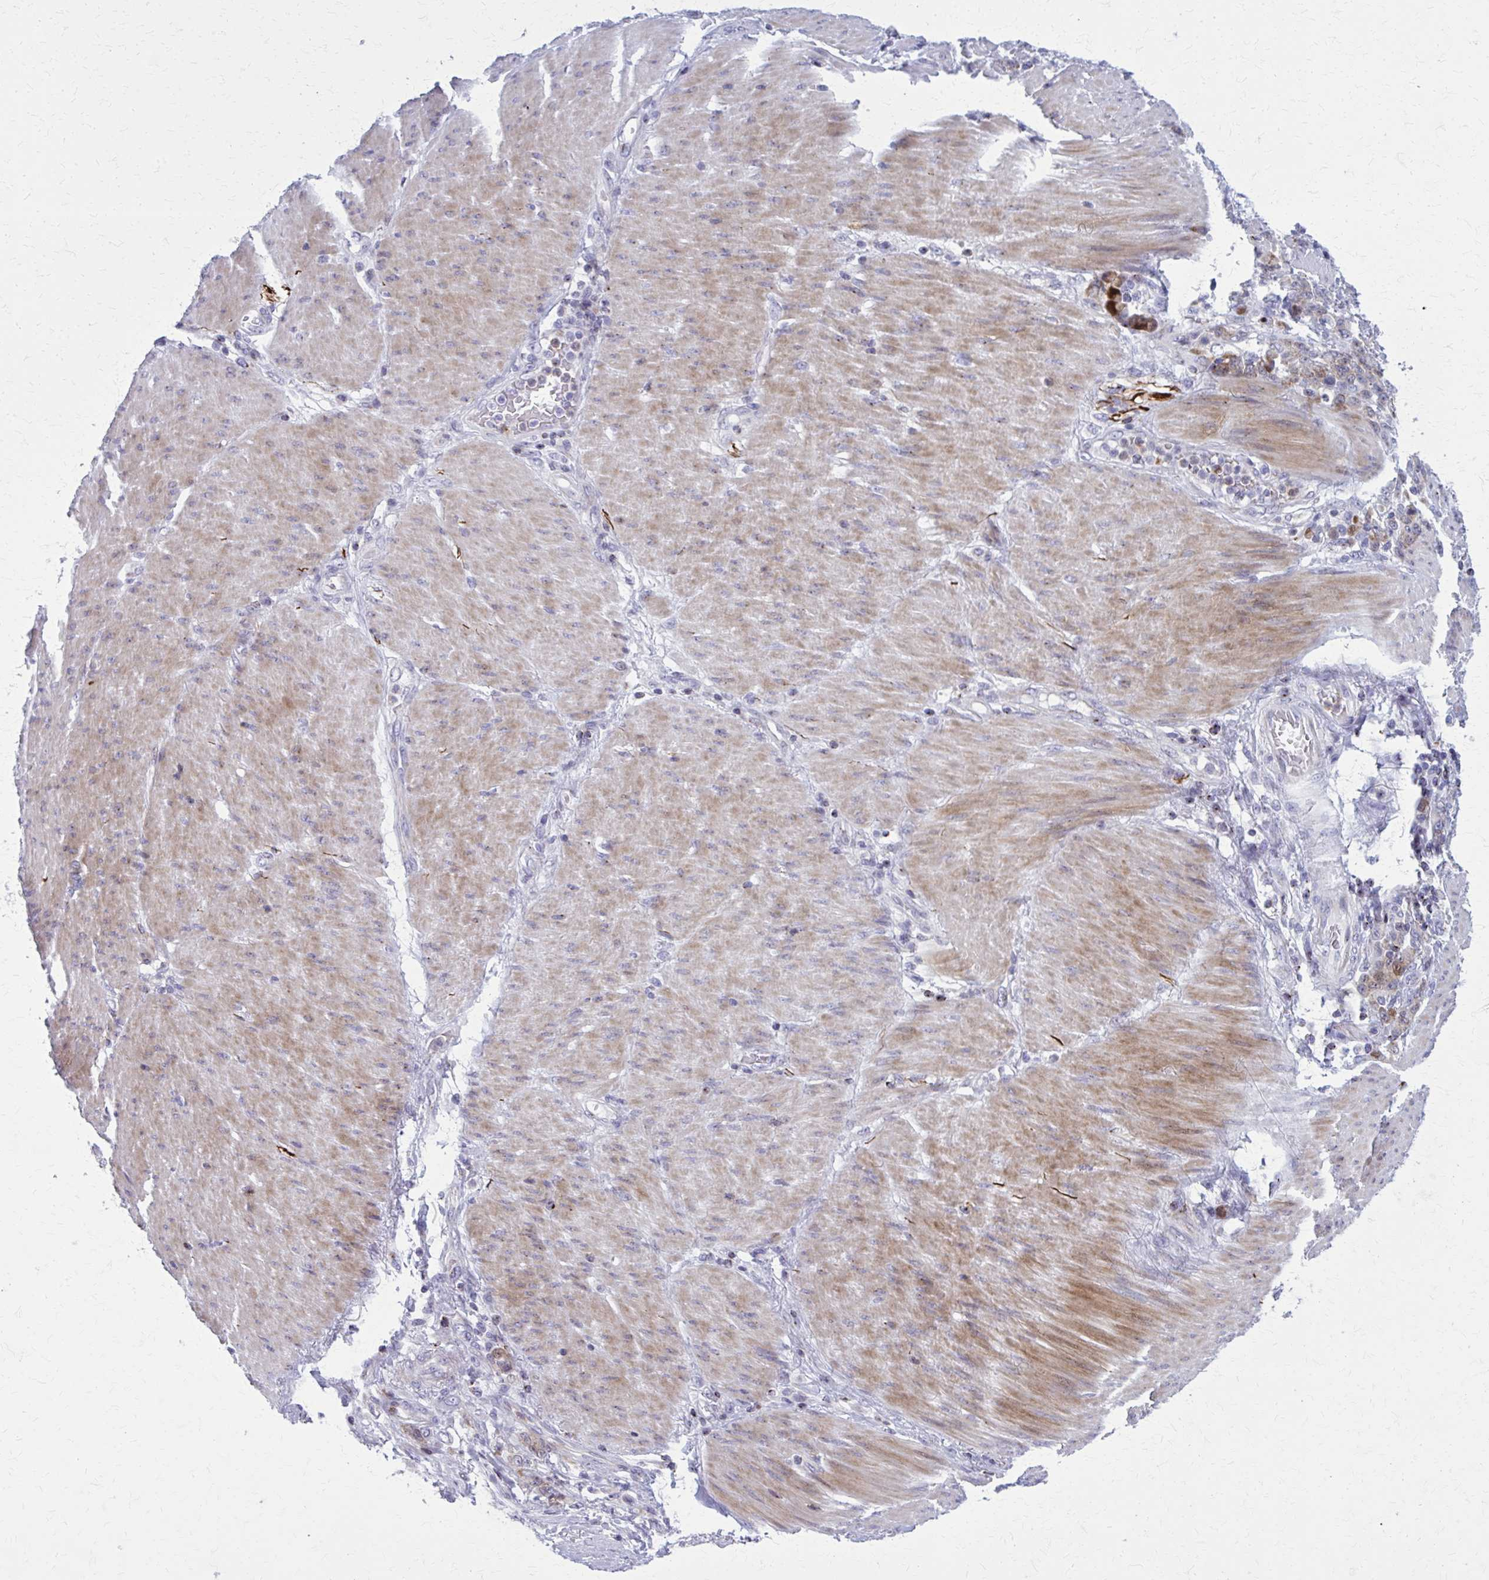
{"staining": {"intensity": "moderate", "quantity": "<25%", "location": "cytoplasmic/membranous"}, "tissue": "stomach cancer", "cell_type": "Tumor cells", "image_type": "cancer", "snomed": [{"axis": "morphology", "description": "Adenocarcinoma, NOS"}, {"axis": "topography", "description": "Stomach"}], "caption": "Protein staining shows moderate cytoplasmic/membranous positivity in about <25% of tumor cells in stomach cancer (adenocarcinoma). Immunohistochemistry stains the protein in brown and the nuclei are stained blue.", "gene": "PEDS1", "patient": {"sex": "female", "age": 79}}